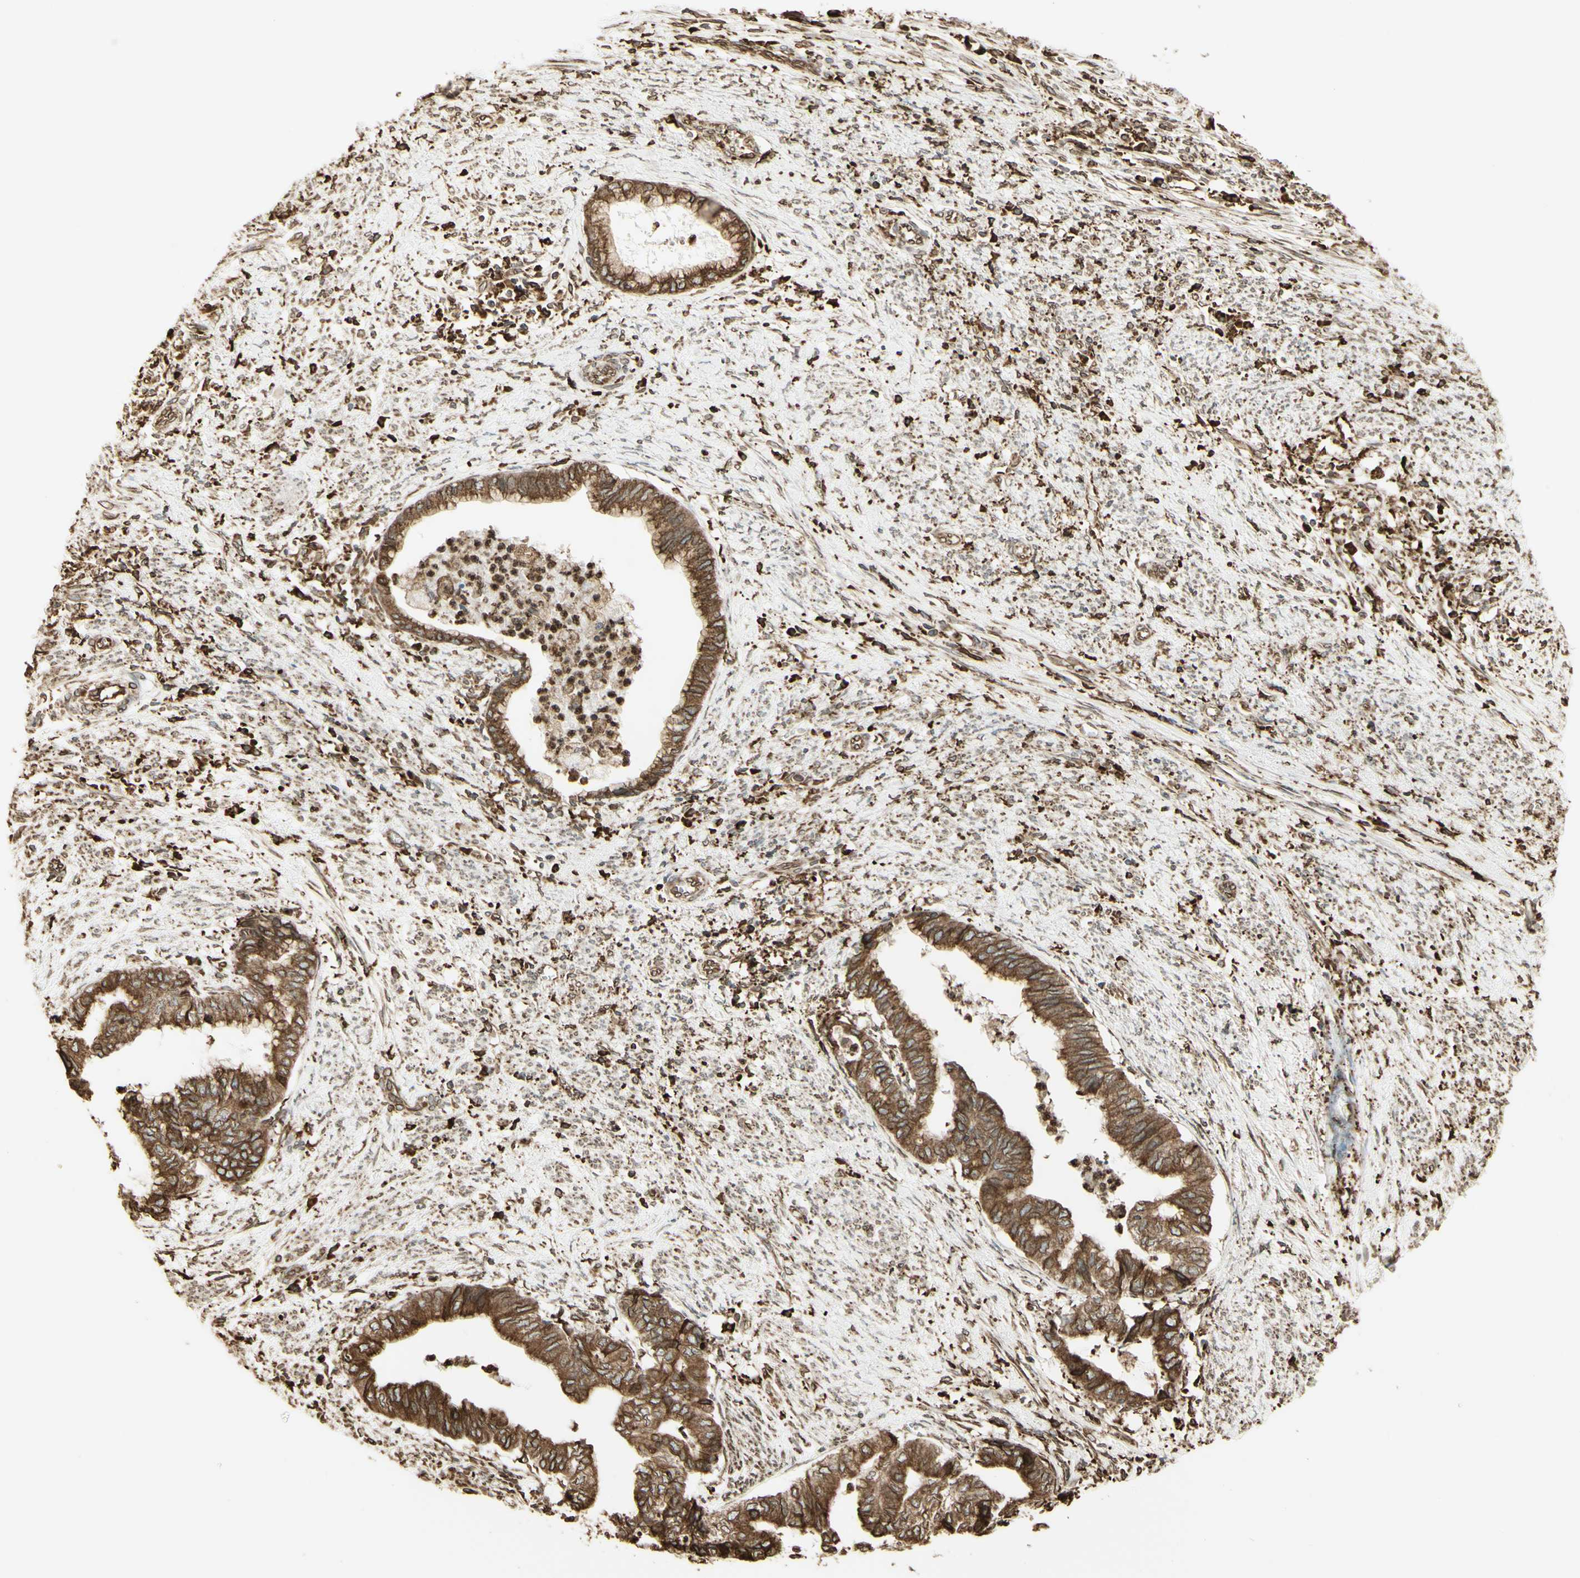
{"staining": {"intensity": "moderate", "quantity": ">75%", "location": "cytoplasmic/membranous"}, "tissue": "endometrial cancer", "cell_type": "Tumor cells", "image_type": "cancer", "snomed": [{"axis": "morphology", "description": "Necrosis, NOS"}, {"axis": "morphology", "description": "Adenocarcinoma, NOS"}, {"axis": "topography", "description": "Endometrium"}], "caption": "Immunohistochemistry (IHC) staining of endometrial adenocarcinoma, which reveals medium levels of moderate cytoplasmic/membranous positivity in about >75% of tumor cells indicating moderate cytoplasmic/membranous protein expression. The staining was performed using DAB (brown) for protein detection and nuclei were counterstained in hematoxylin (blue).", "gene": "CANX", "patient": {"sex": "female", "age": 79}}